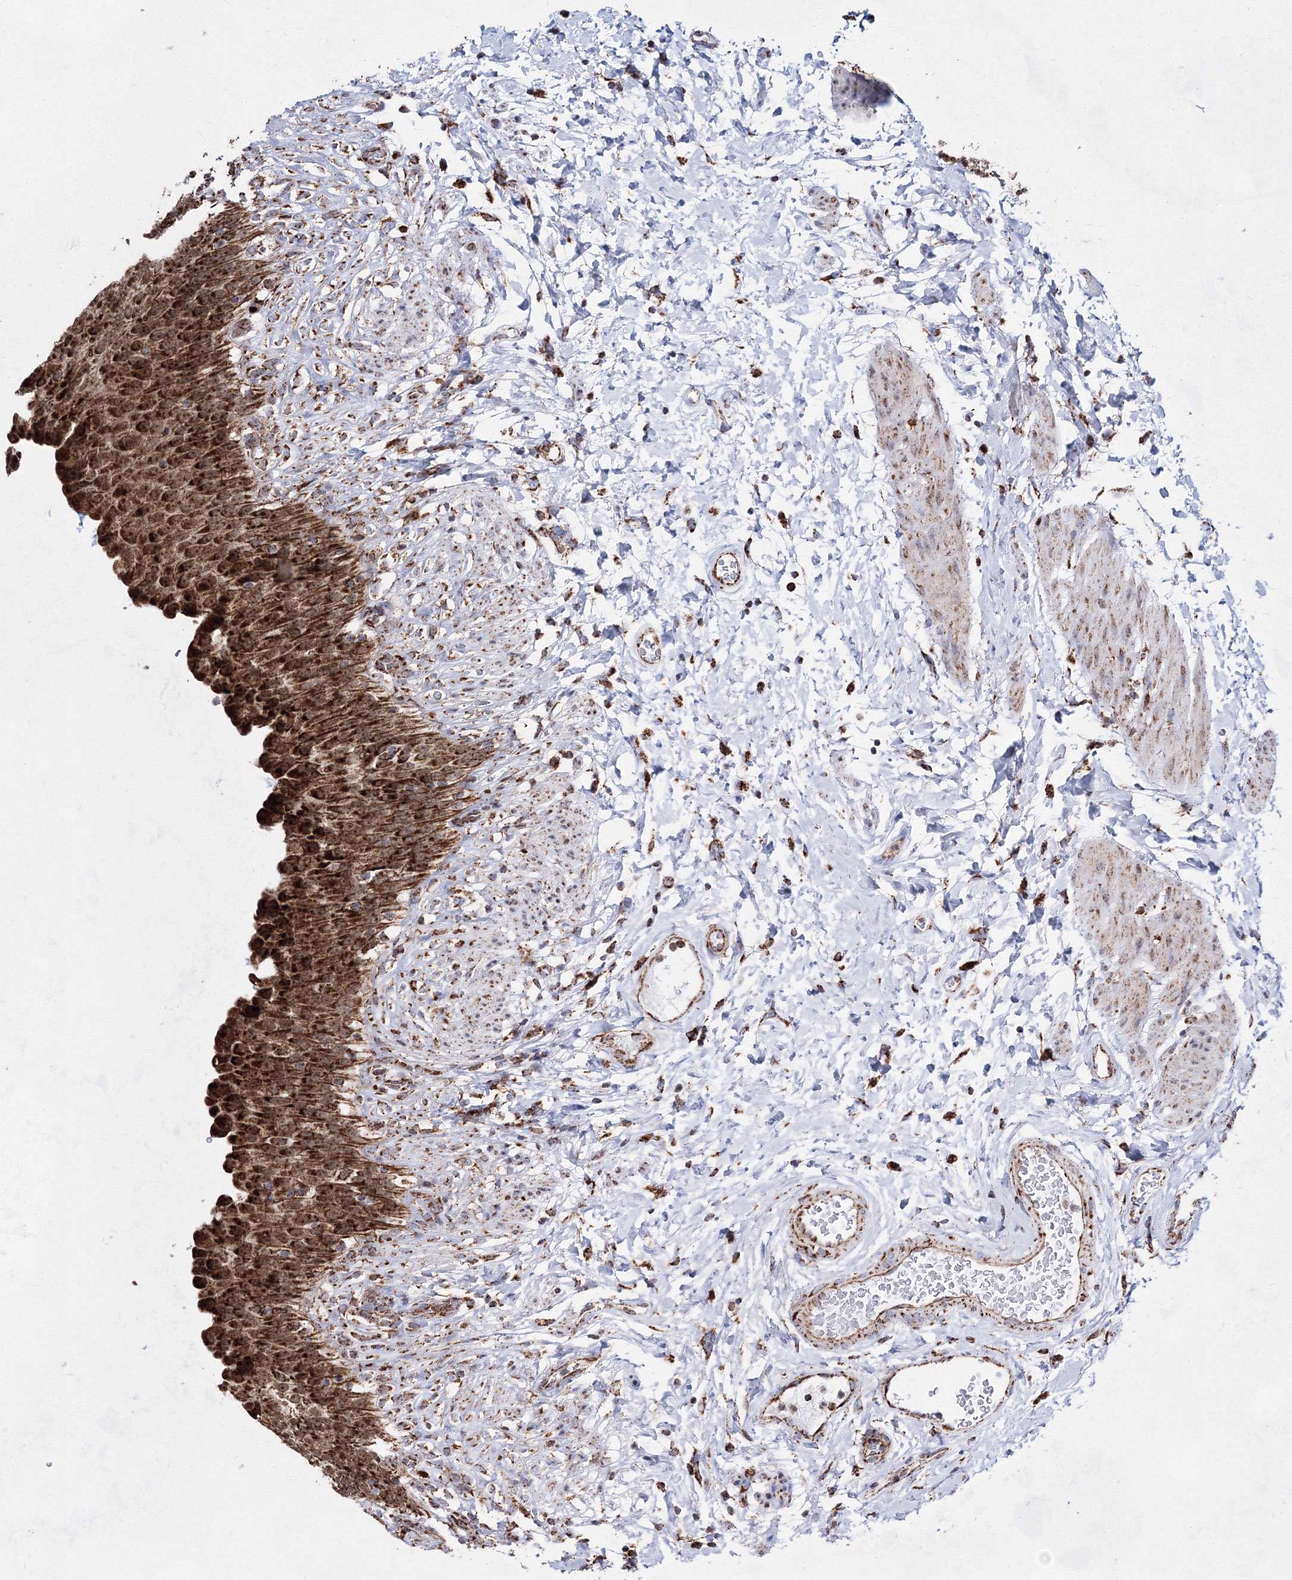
{"staining": {"intensity": "strong", "quantity": ">75%", "location": "cytoplasmic/membranous"}, "tissue": "urinary bladder", "cell_type": "Urothelial cells", "image_type": "normal", "snomed": [{"axis": "morphology", "description": "Normal tissue, NOS"}, {"axis": "topography", "description": "Urinary bladder"}], "caption": "High-magnification brightfield microscopy of normal urinary bladder stained with DAB (3,3'-diaminobenzidine) (brown) and counterstained with hematoxylin (blue). urothelial cells exhibit strong cytoplasmic/membranous staining is identified in about>75% of cells.", "gene": "HADHB", "patient": {"sex": "female", "age": 79}}